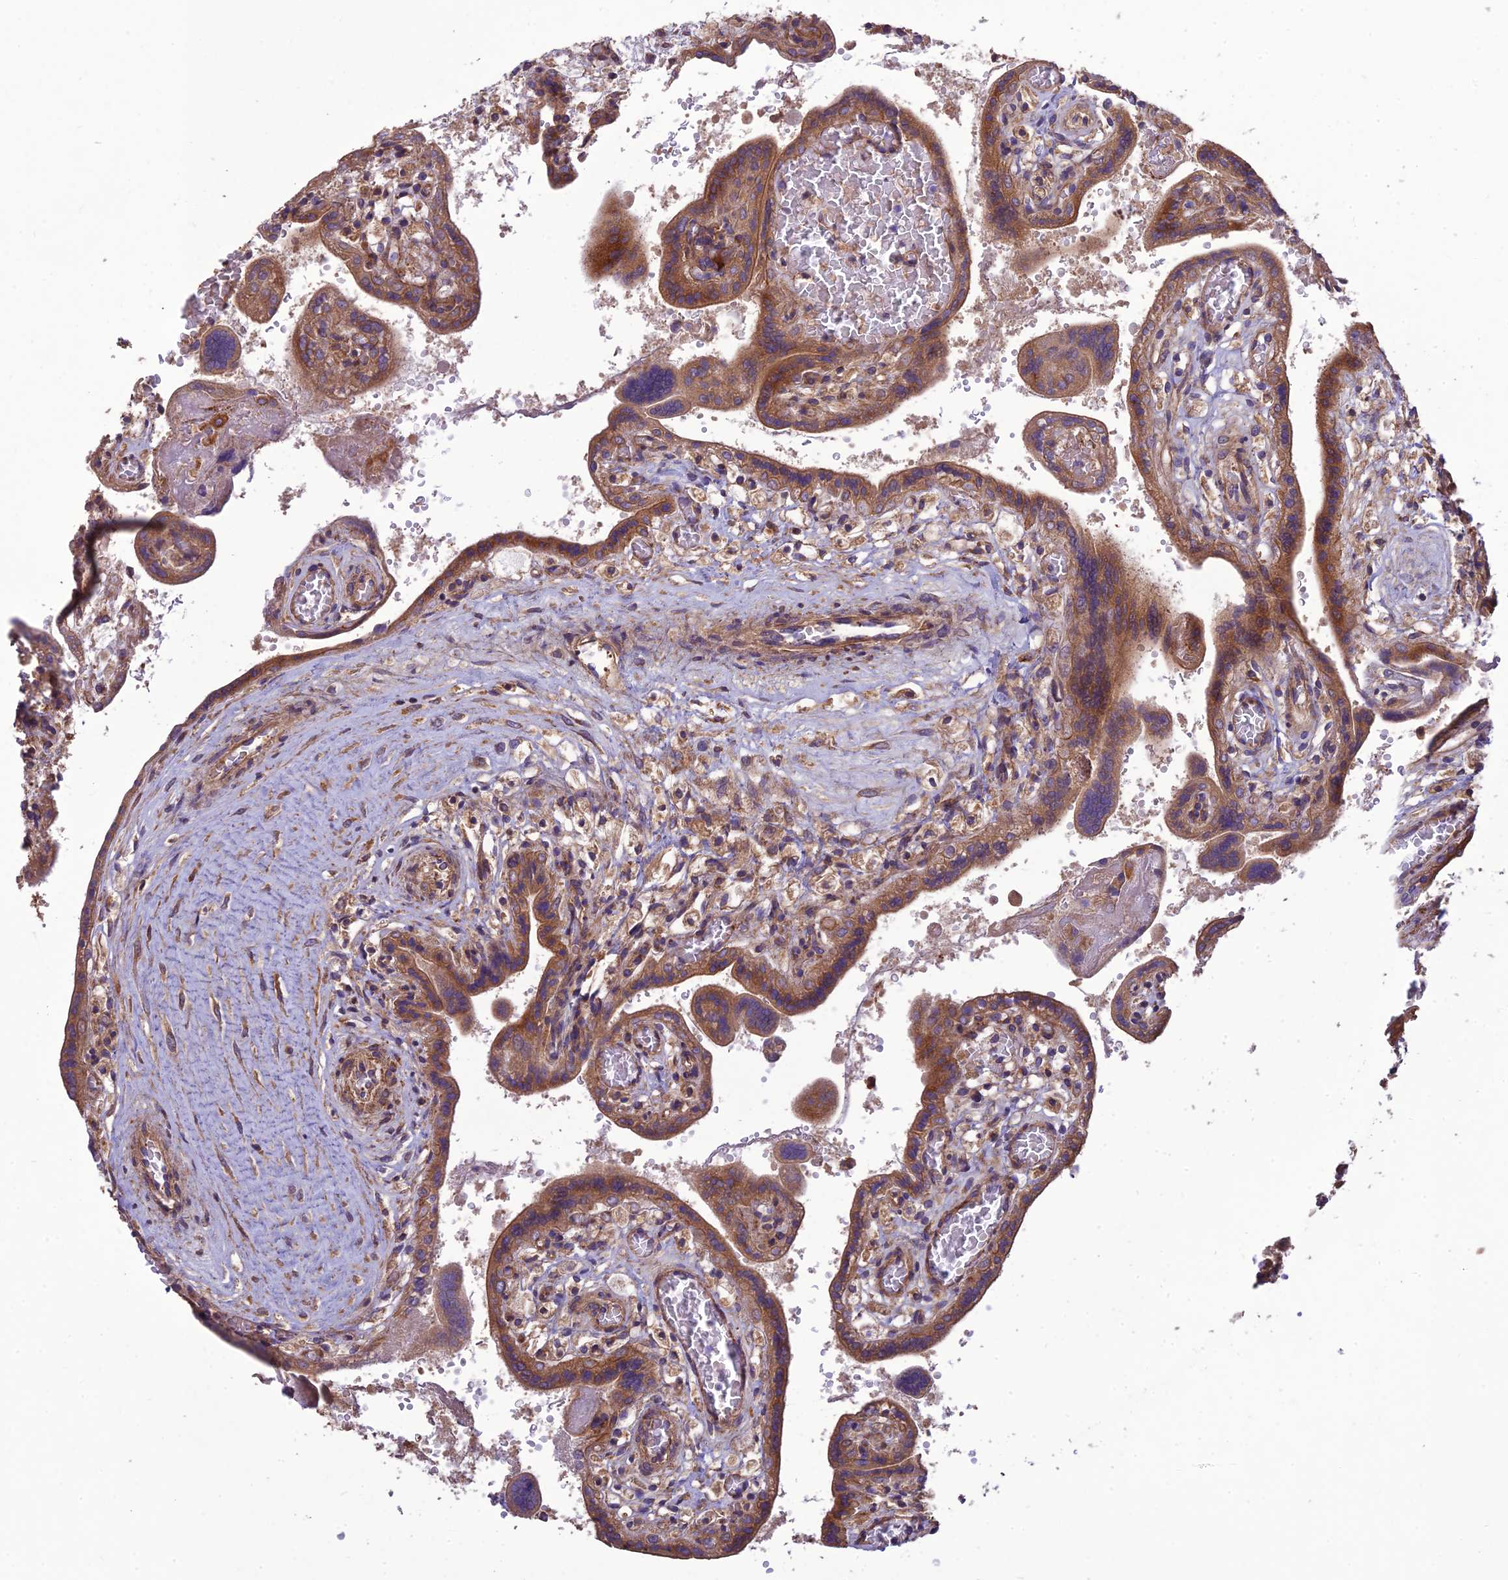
{"staining": {"intensity": "strong", "quantity": ">75%", "location": "cytoplasmic/membranous"}, "tissue": "placenta", "cell_type": "Decidual cells", "image_type": "normal", "snomed": [{"axis": "morphology", "description": "Normal tissue, NOS"}, {"axis": "topography", "description": "Placenta"}], "caption": "A micrograph of human placenta stained for a protein demonstrates strong cytoplasmic/membranous brown staining in decidual cells.", "gene": "TMEM131L", "patient": {"sex": "female", "age": 37}}